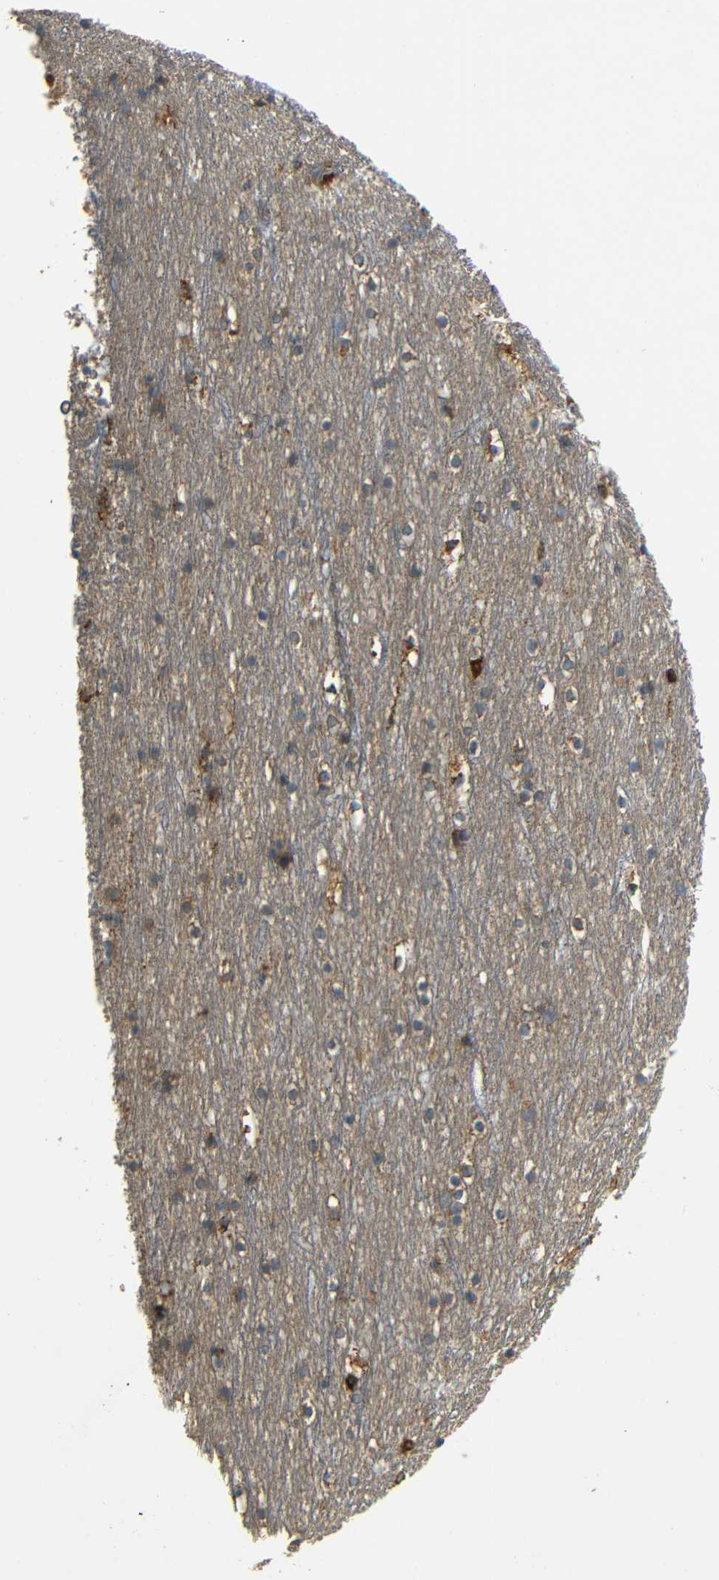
{"staining": {"intensity": "moderate", "quantity": ">75%", "location": "cytoplasmic/membranous"}, "tissue": "cerebral cortex", "cell_type": "Endothelial cells", "image_type": "normal", "snomed": [{"axis": "morphology", "description": "Normal tissue, NOS"}, {"axis": "topography", "description": "Cerebral cortex"}], "caption": "Human cerebral cortex stained for a protein (brown) demonstrates moderate cytoplasmic/membranous positive staining in about >75% of endothelial cells.", "gene": "ATP7A", "patient": {"sex": "male", "age": 45}}